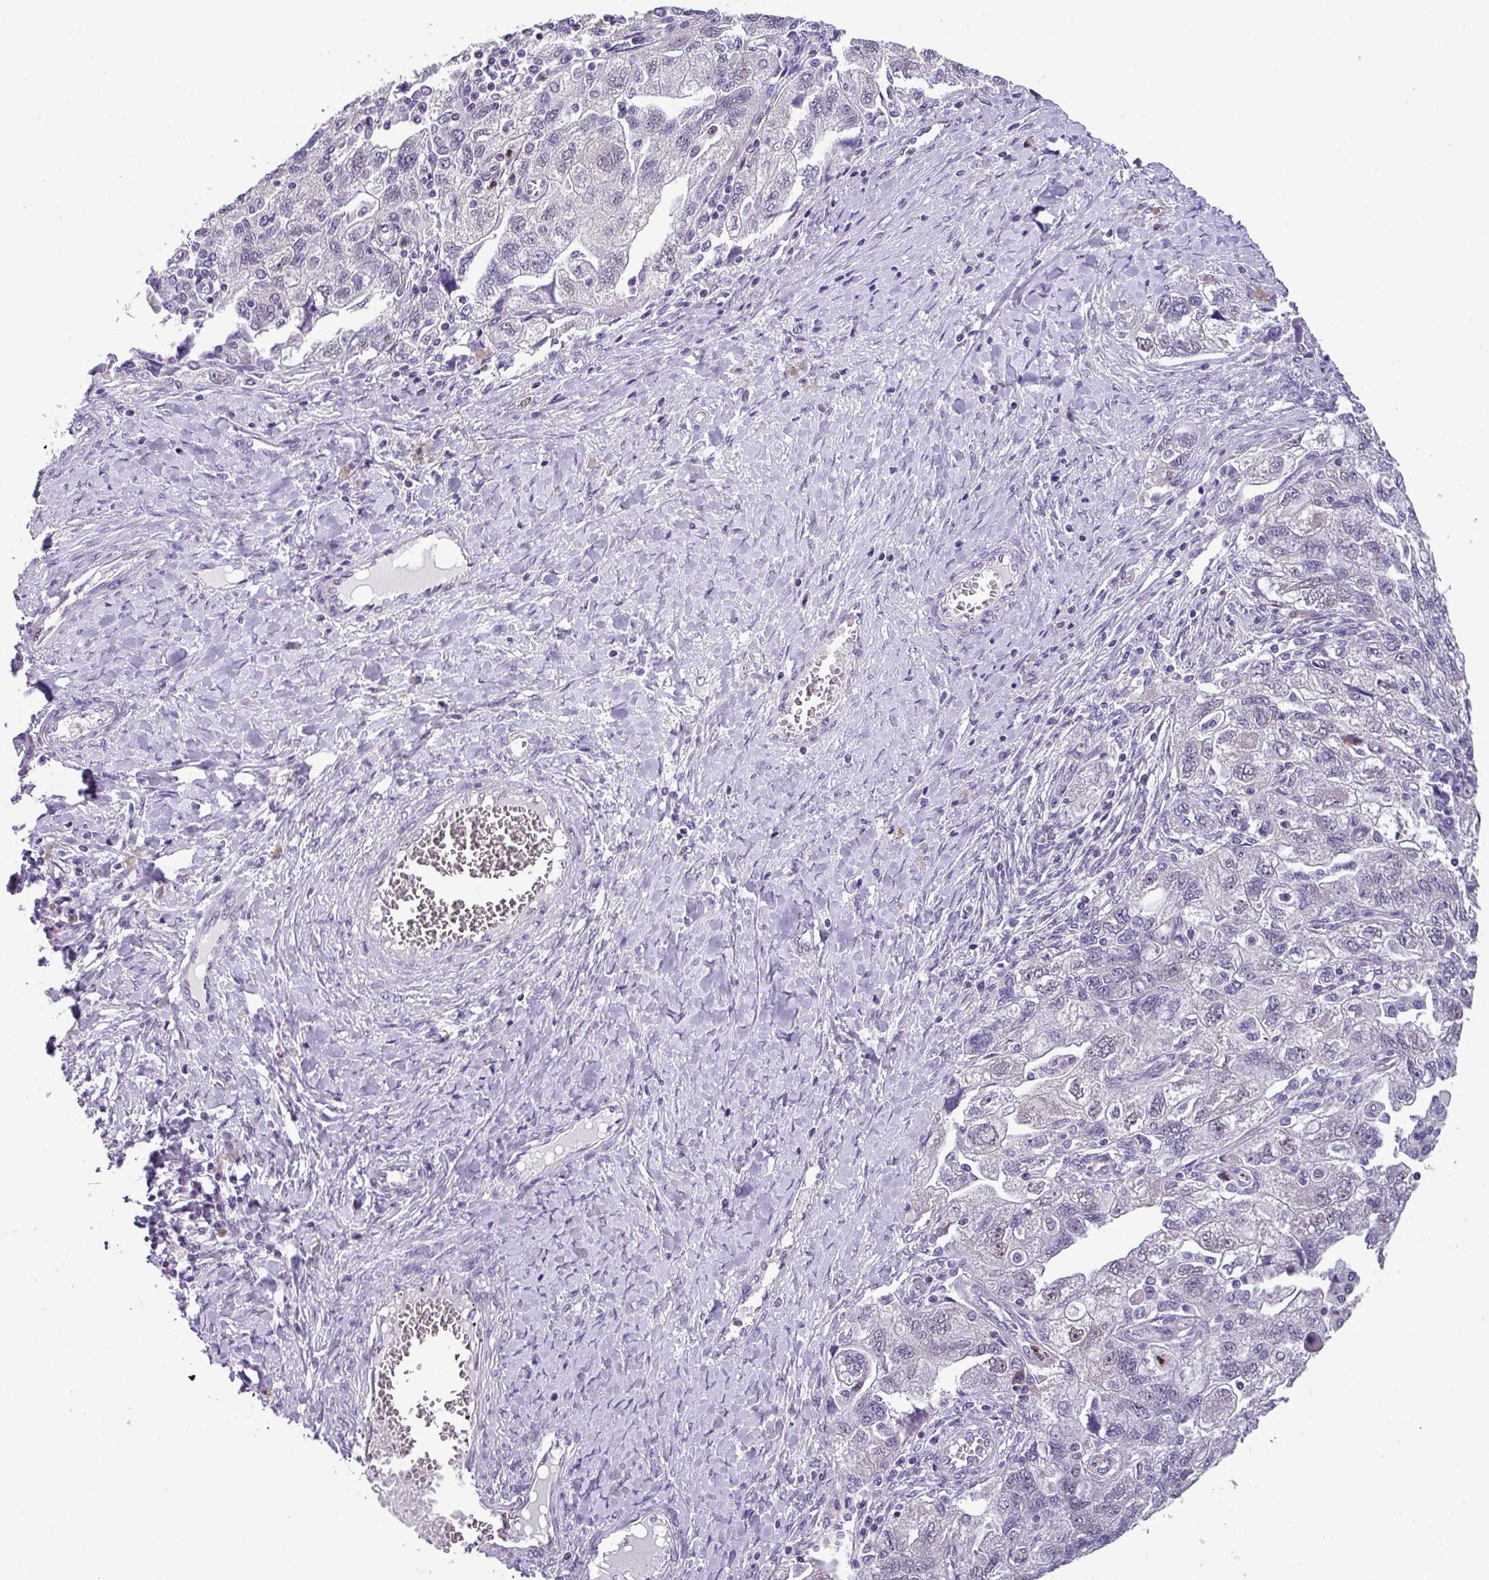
{"staining": {"intensity": "negative", "quantity": "none", "location": "none"}, "tissue": "ovarian cancer", "cell_type": "Tumor cells", "image_type": "cancer", "snomed": [{"axis": "morphology", "description": "Carcinoma, NOS"}, {"axis": "morphology", "description": "Cystadenocarcinoma, serous, NOS"}, {"axis": "topography", "description": "Ovary"}], "caption": "DAB (3,3'-diaminobenzidine) immunohistochemical staining of ovarian carcinoma demonstrates no significant staining in tumor cells.", "gene": "ZFP3", "patient": {"sex": "female", "age": 69}}